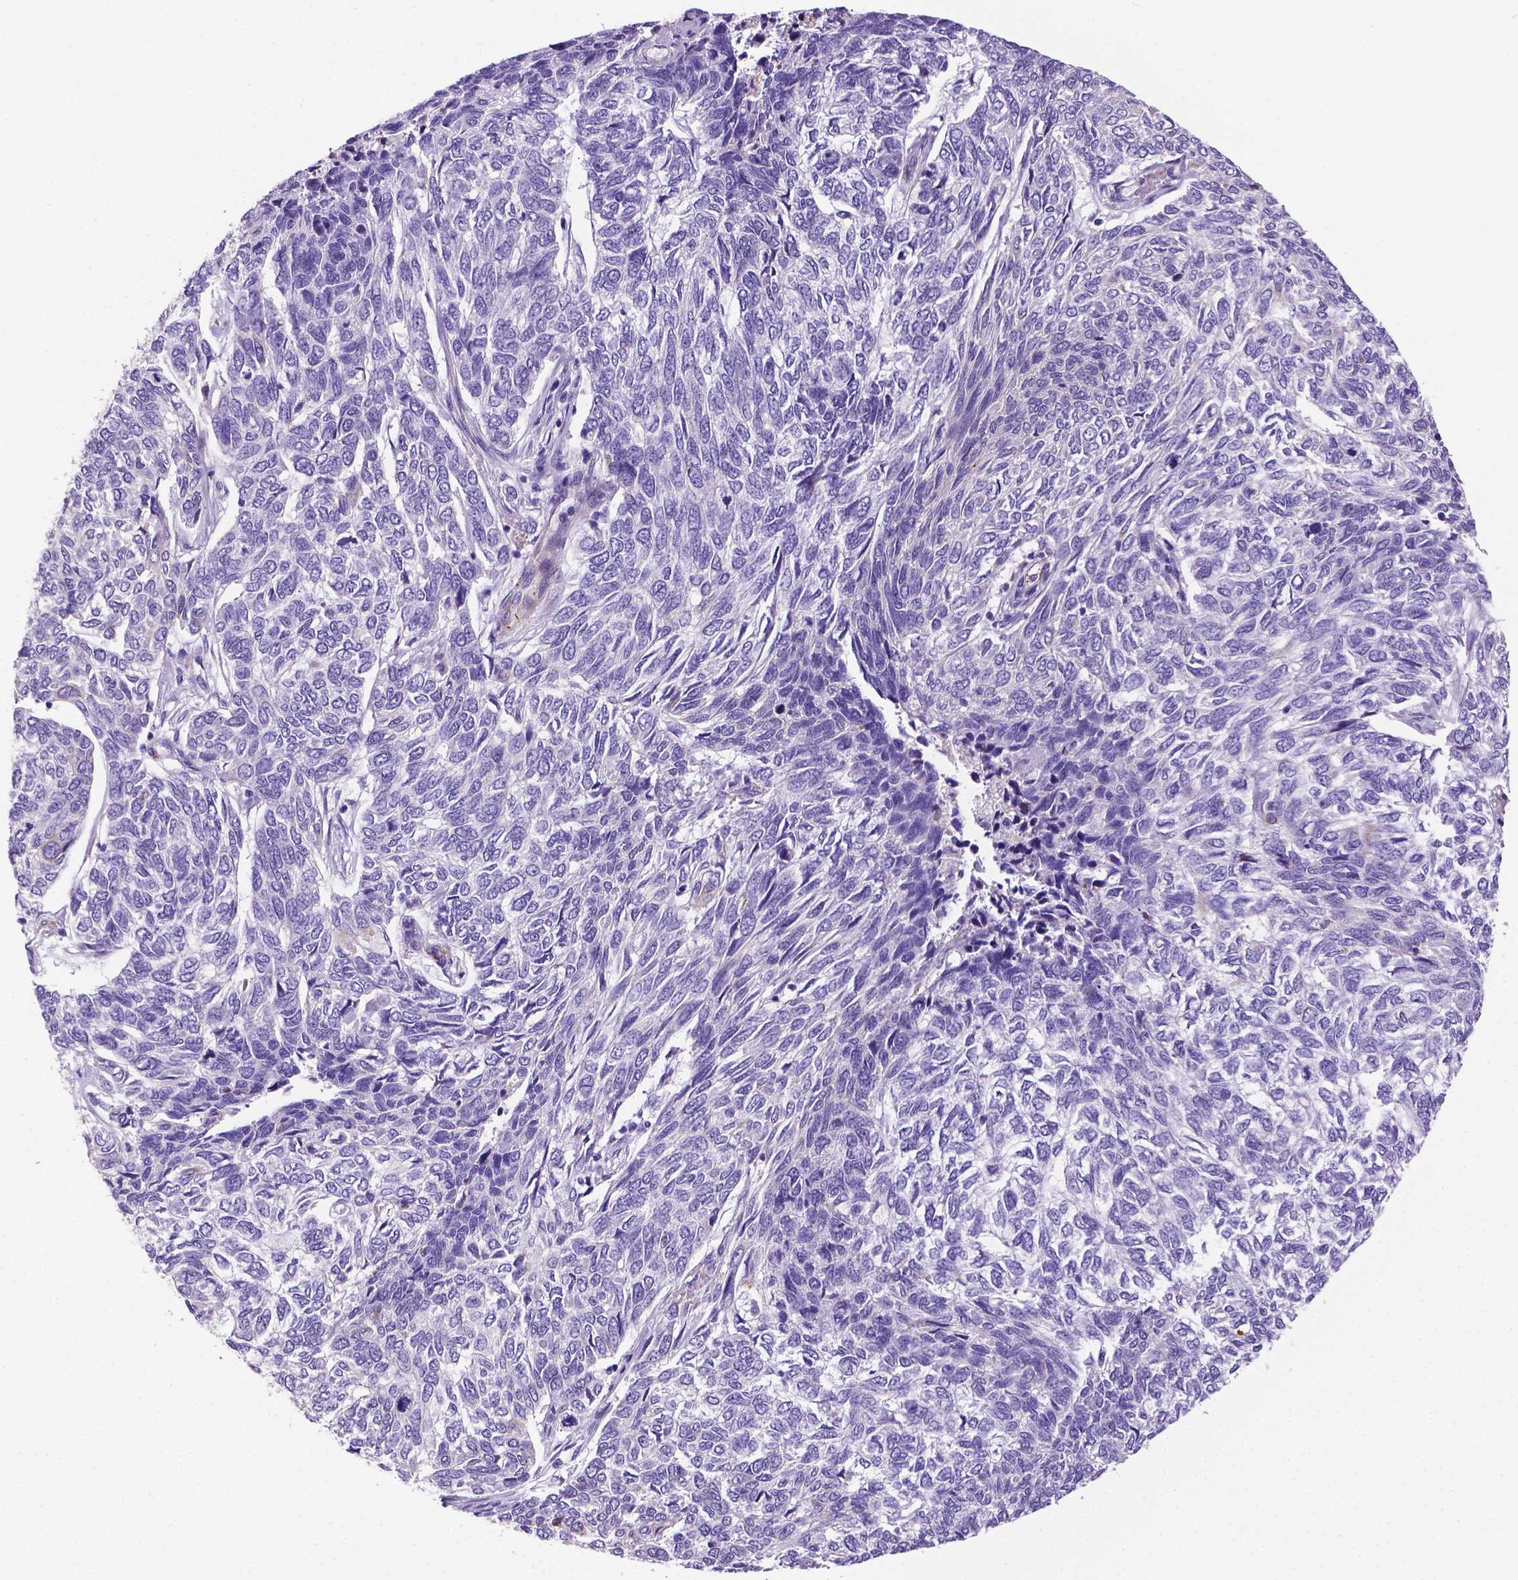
{"staining": {"intensity": "negative", "quantity": "none", "location": "none"}, "tissue": "skin cancer", "cell_type": "Tumor cells", "image_type": "cancer", "snomed": [{"axis": "morphology", "description": "Basal cell carcinoma"}, {"axis": "topography", "description": "Skin"}], "caption": "This is an immunohistochemistry image of skin basal cell carcinoma. There is no positivity in tumor cells.", "gene": "APOE", "patient": {"sex": "female", "age": 65}}